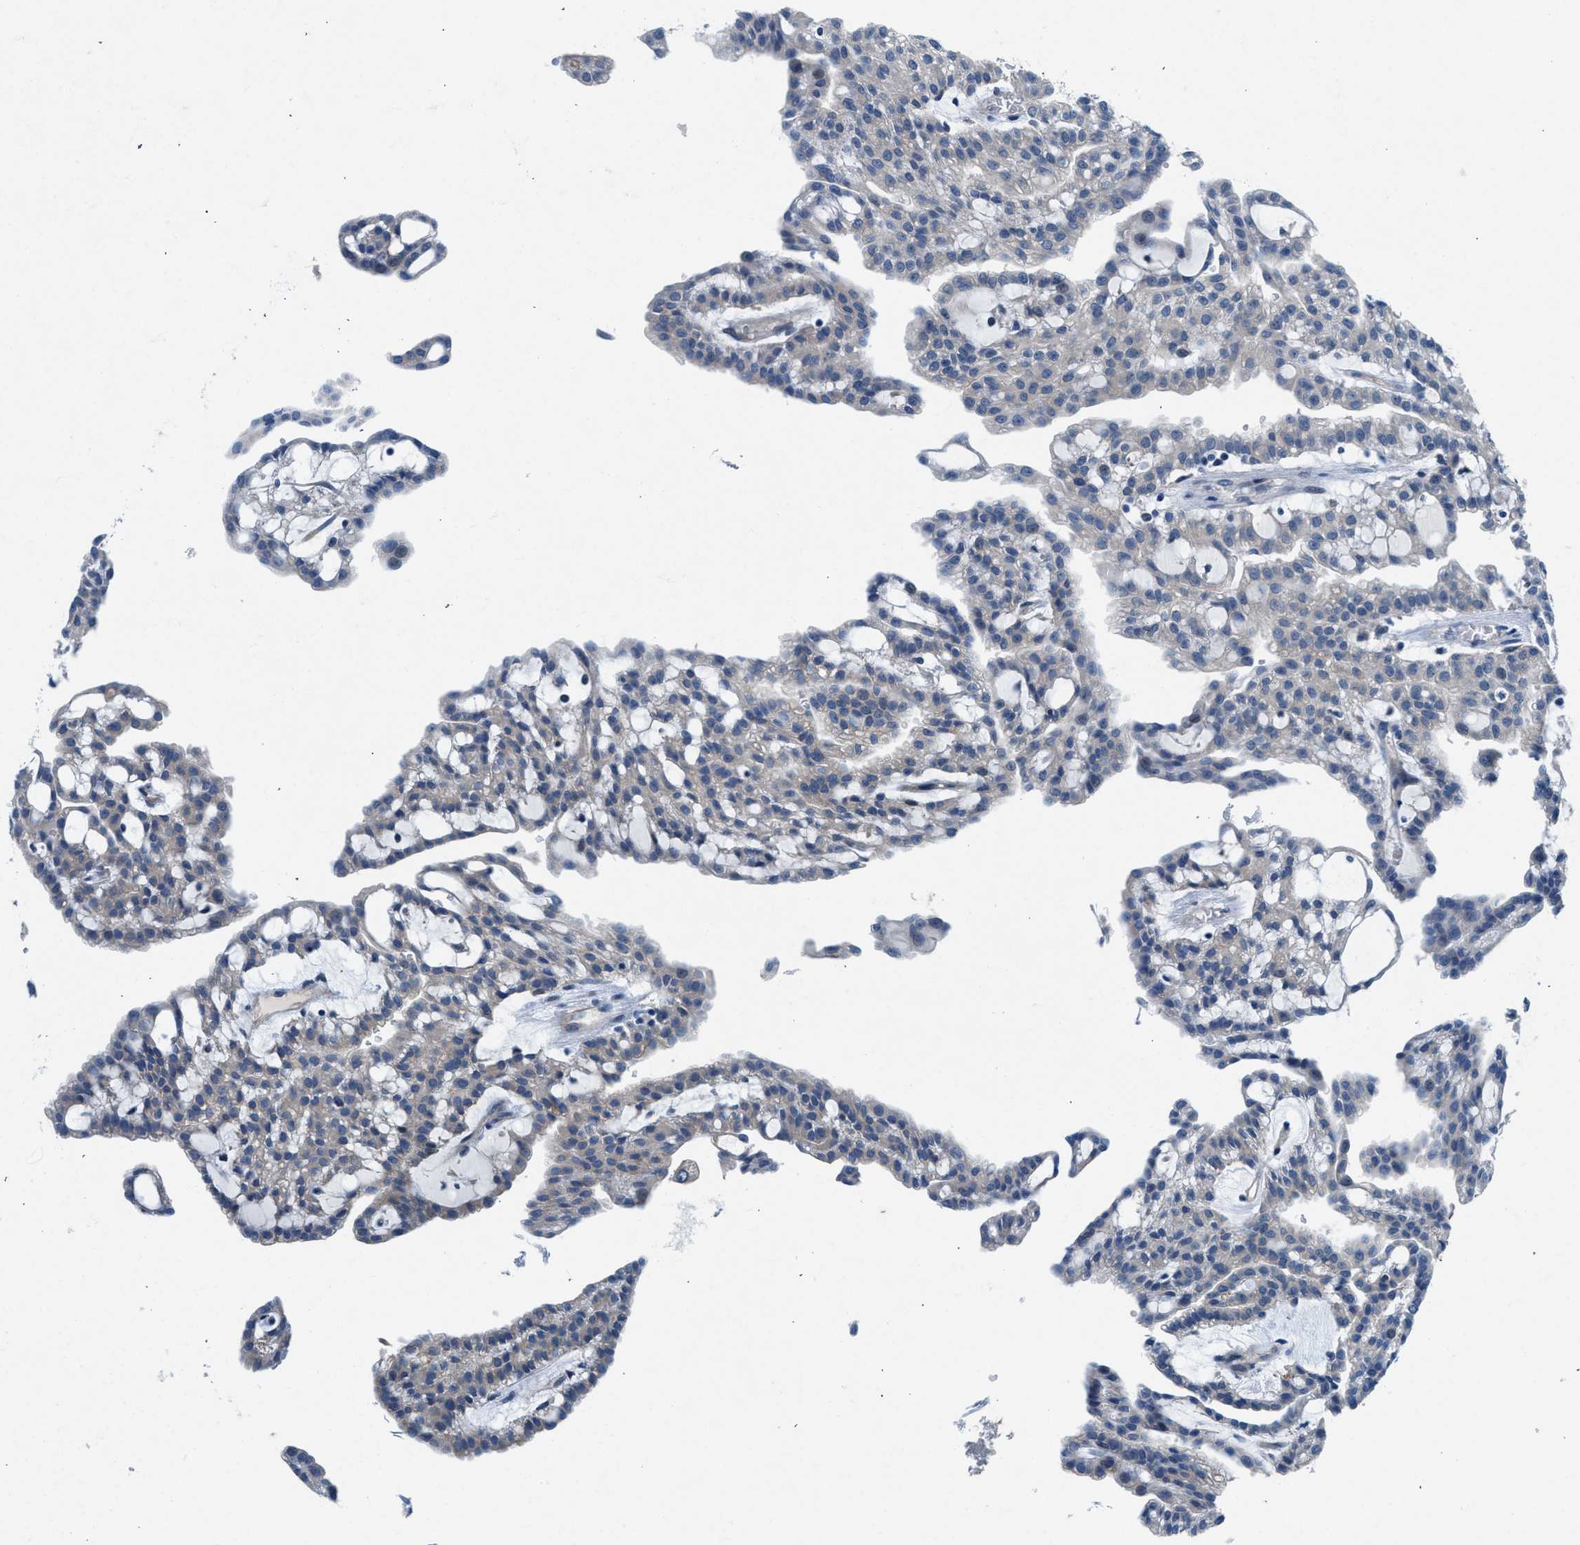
{"staining": {"intensity": "negative", "quantity": "none", "location": "none"}, "tissue": "renal cancer", "cell_type": "Tumor cells", "image_type": "cancer", "snomed": [{"axis": "morphology", "description": "Adenocarcinoma, NOS"}, {"axis": "topography", "description": "Kidney"}], "caption": "A photomicrograph of human adenocarcinoma (renal) is negative for staining in tumor cells. (DAB IHC with hematoxylin counter stain).", "gene": "COPS2", "patient": {"sex": "male", "age": 63}}